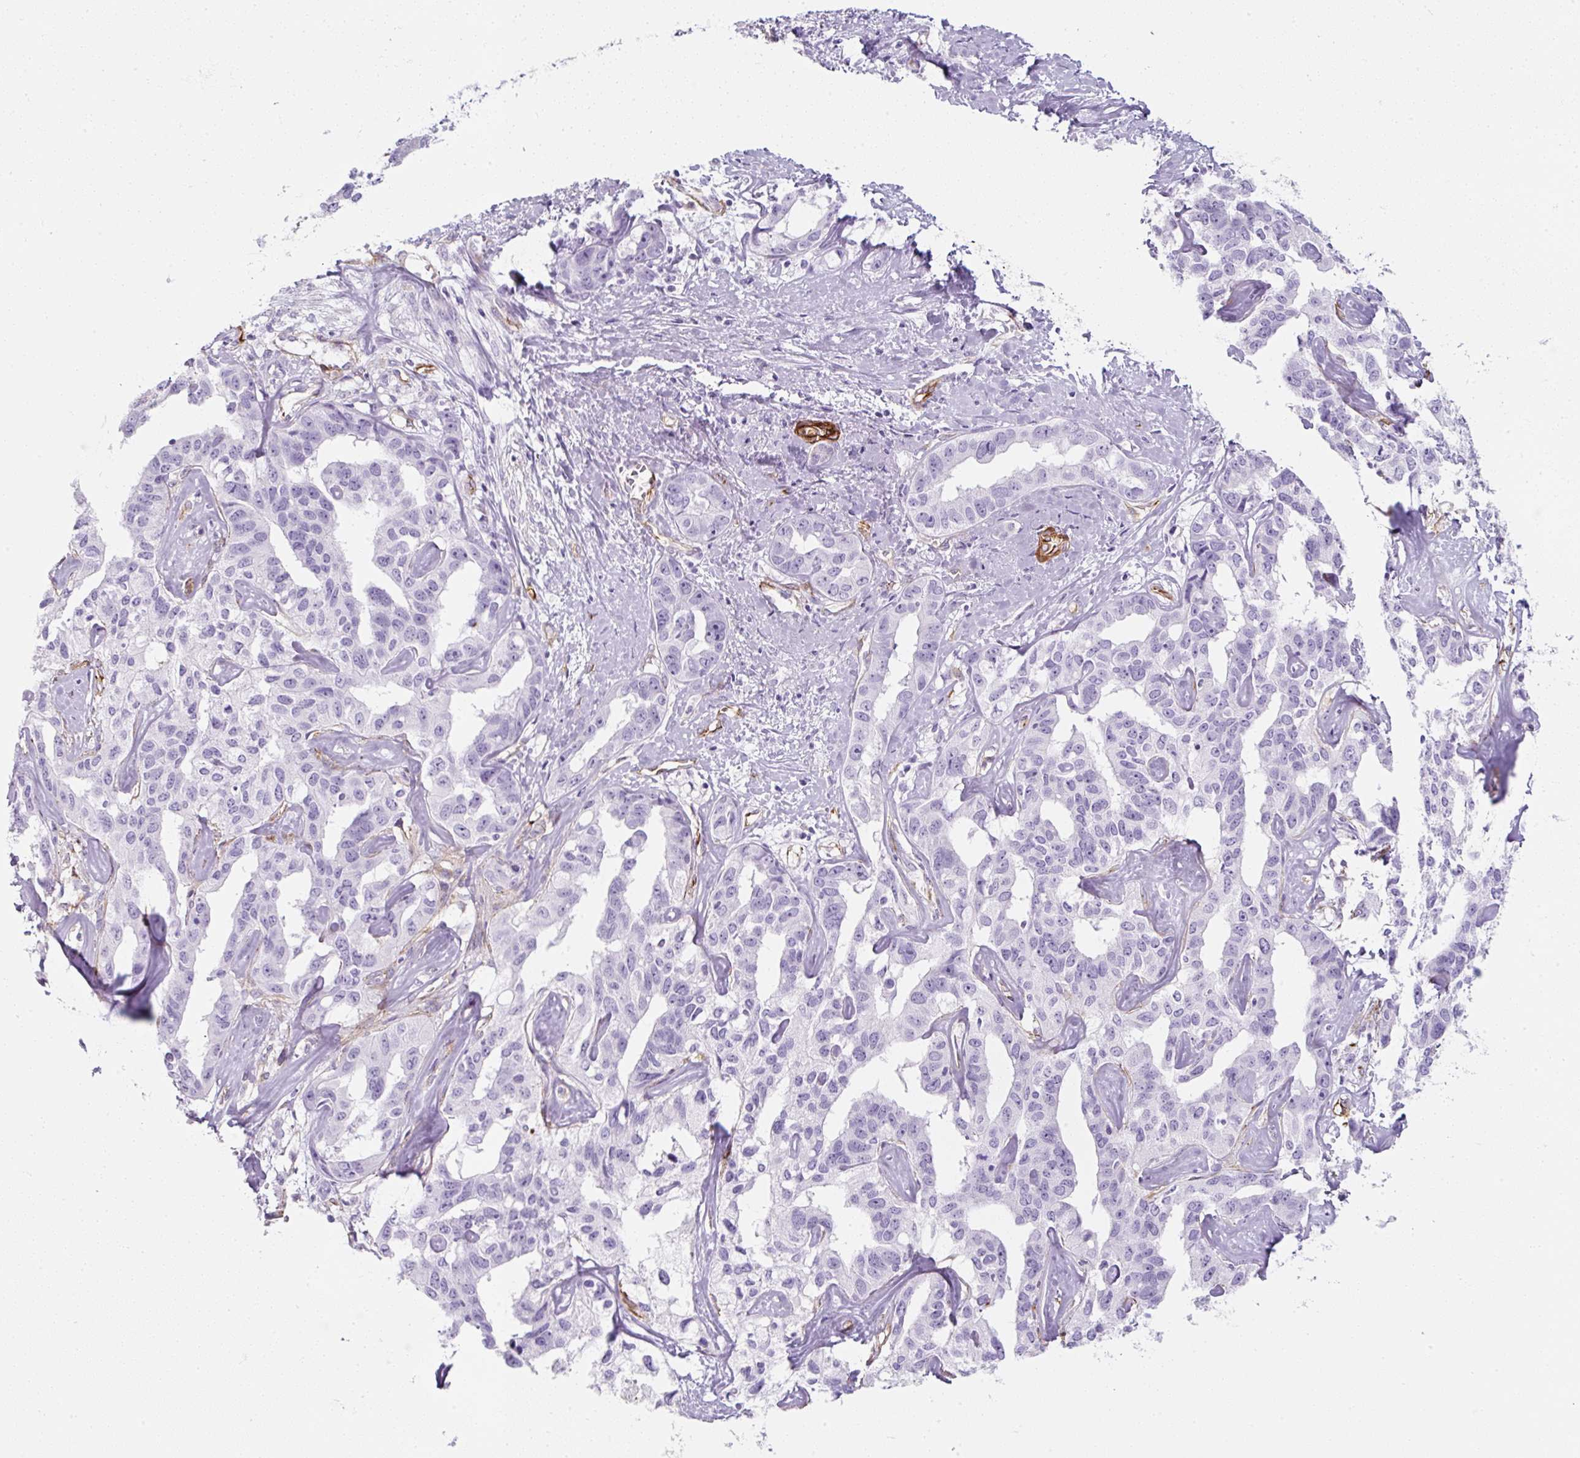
{"staining": {"intensity": "negative", "quantity": "none", "location": "none"}, "tissue": "liver cancer", "cell_type": "Tumor cells", "image_type": "cancer", "snomed": [{"axis": "morphology", "description": "Cholangiocarcinoma"}, {"axis": "topography", "description": "Liver"}], "caption": "IHC histopathology image of liver cancer stained for a protein (brown), which reveals no positivity in tumor cells.", "gene": "CAVIN3", "patient": {"sex": "male", "age": 59}}